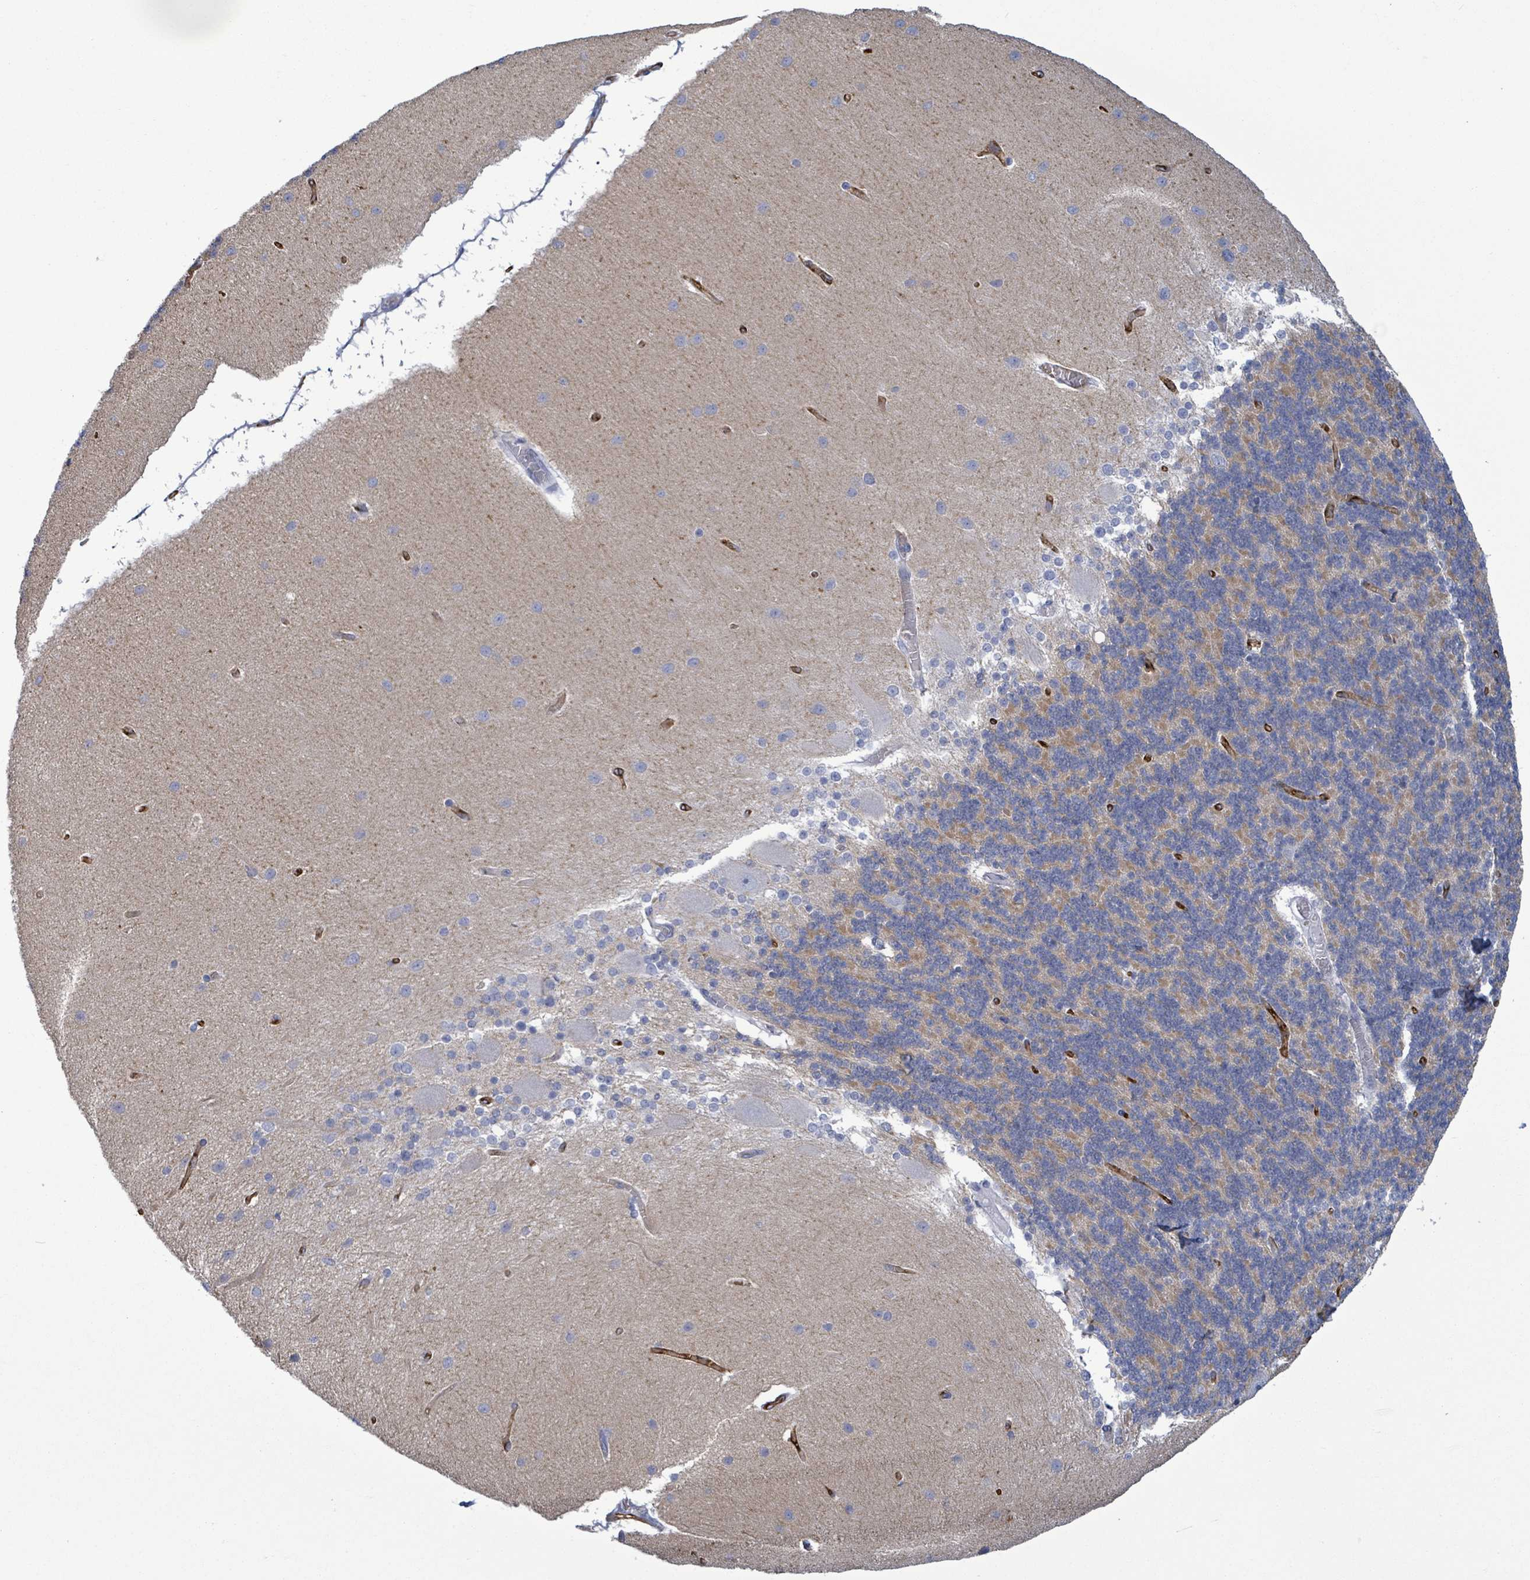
{"staining": {"intensity": "moderate", "quantity": "25%-75%", "location": "cytoplasmic/membranous"}, "tissue": "cerebellum", "cell_type": "Cells in granular layer", "image_type": "normal", "snomed": [{"axis": "morphology", "description": "Normal tissue, NOS"}, {"axis": "topography", "description": "Cerebellum"}], "caption": "Moderate cytoplasmic/membranous staining is present in approximately 25%-75% of cells in granular layer in normal cerebellum. Immunohistochemistry stains the protein in brown and the nuclei are stained blue.", "gene": "BSG", "patient": {"sex": "female", "age": 54}}